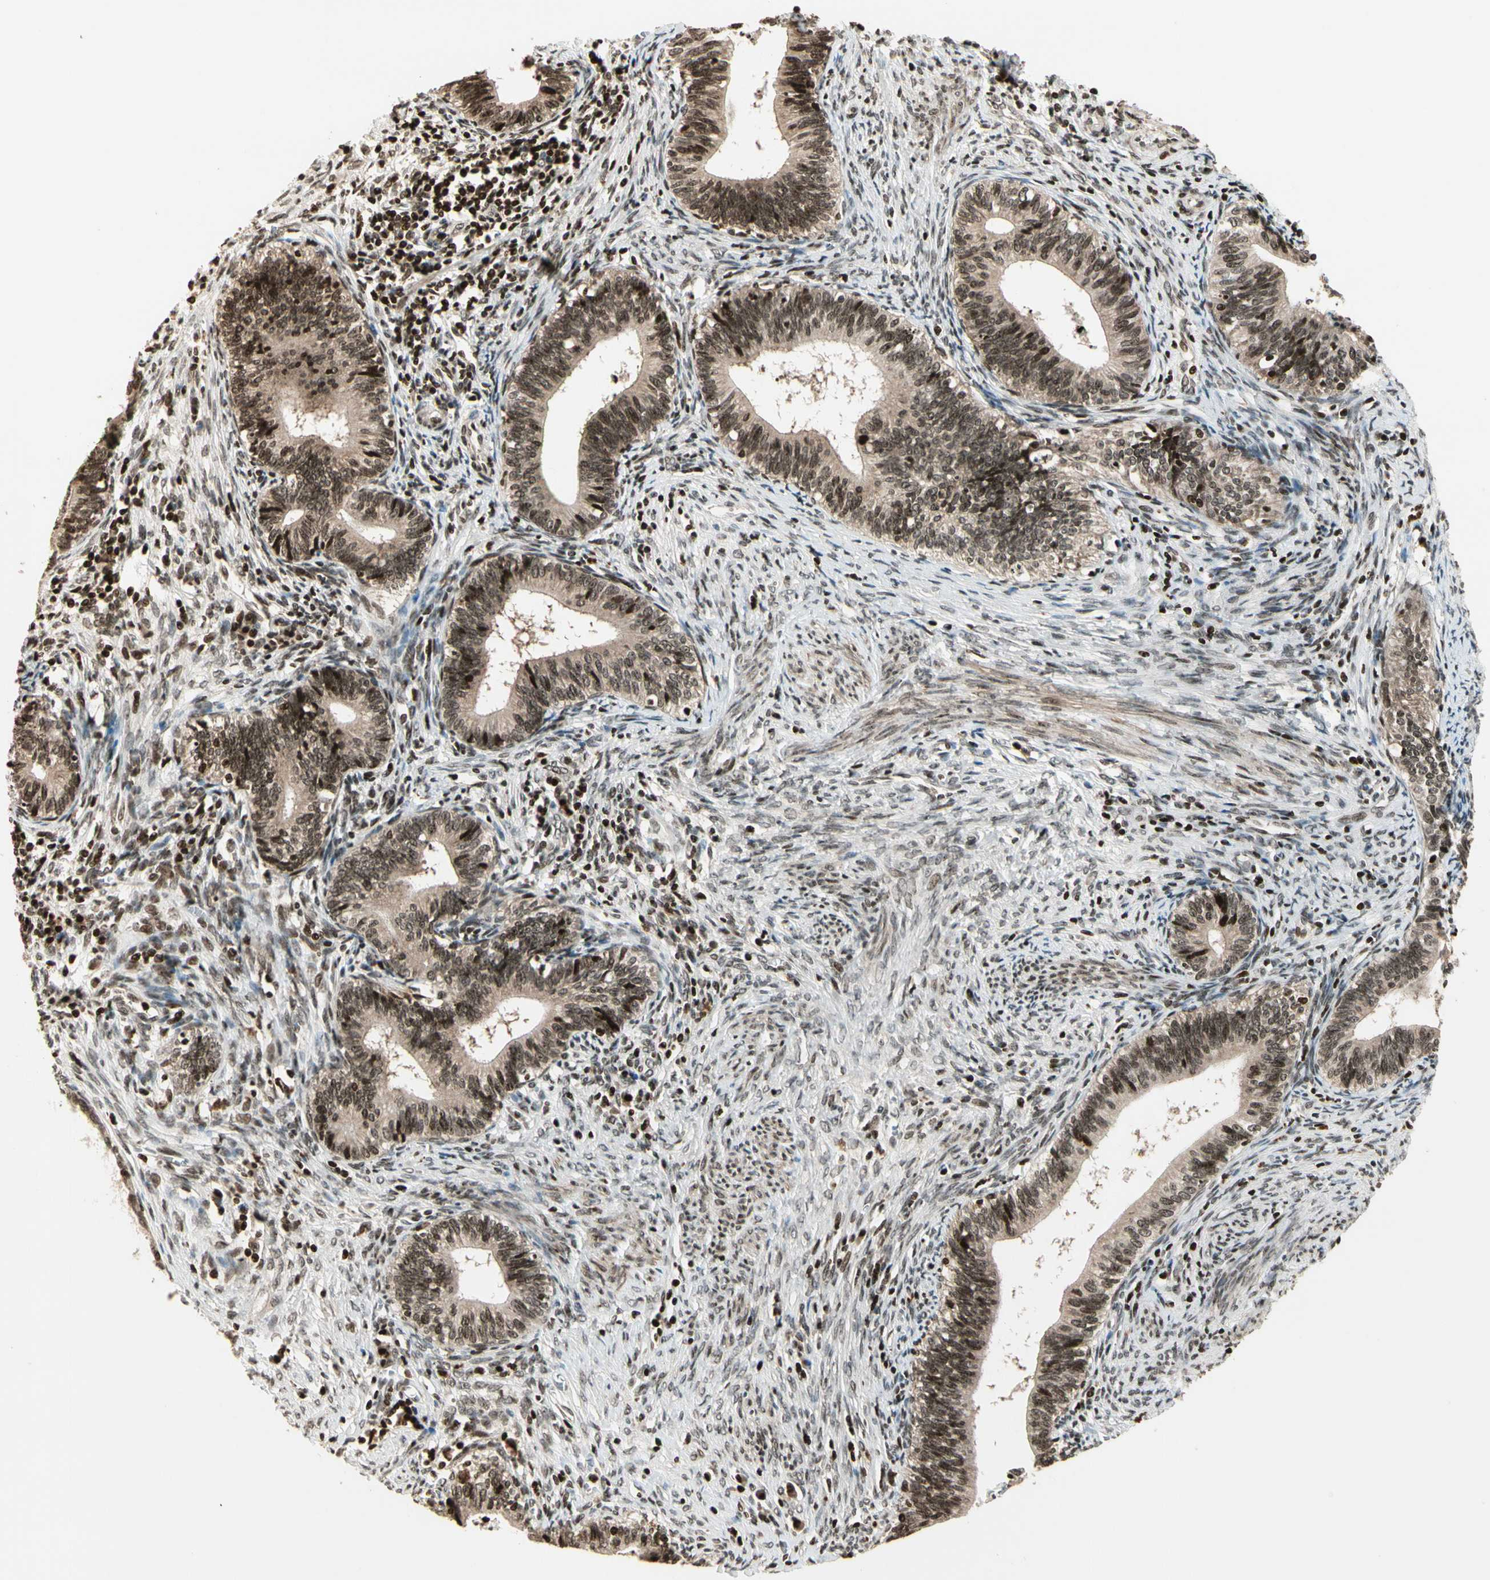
{"staining": {"intensity": "moderate", "quantity": ">75%", "location": "nuclear"}, "tissue": "cervical cancer", "cell_type": "Tumor cells", "image_type": "cancer", "snomed": [{"axis": "morphology", "description": "Adenocarcinoma, NOS"}, {"axis": "topography", "description": "Cervix"}], "caption": "Brown immunohistochemical staining in human cervical adenocarcinoma exhibits moderate nuclear expression in about >75% of tumor cells. (DAB (3,3'-diaminobenzidine) IHC, brown staining for protein, blue staining for nuclei).", "gene": "TSHZ3", "patient": {"sex": "female", "age": 44}}